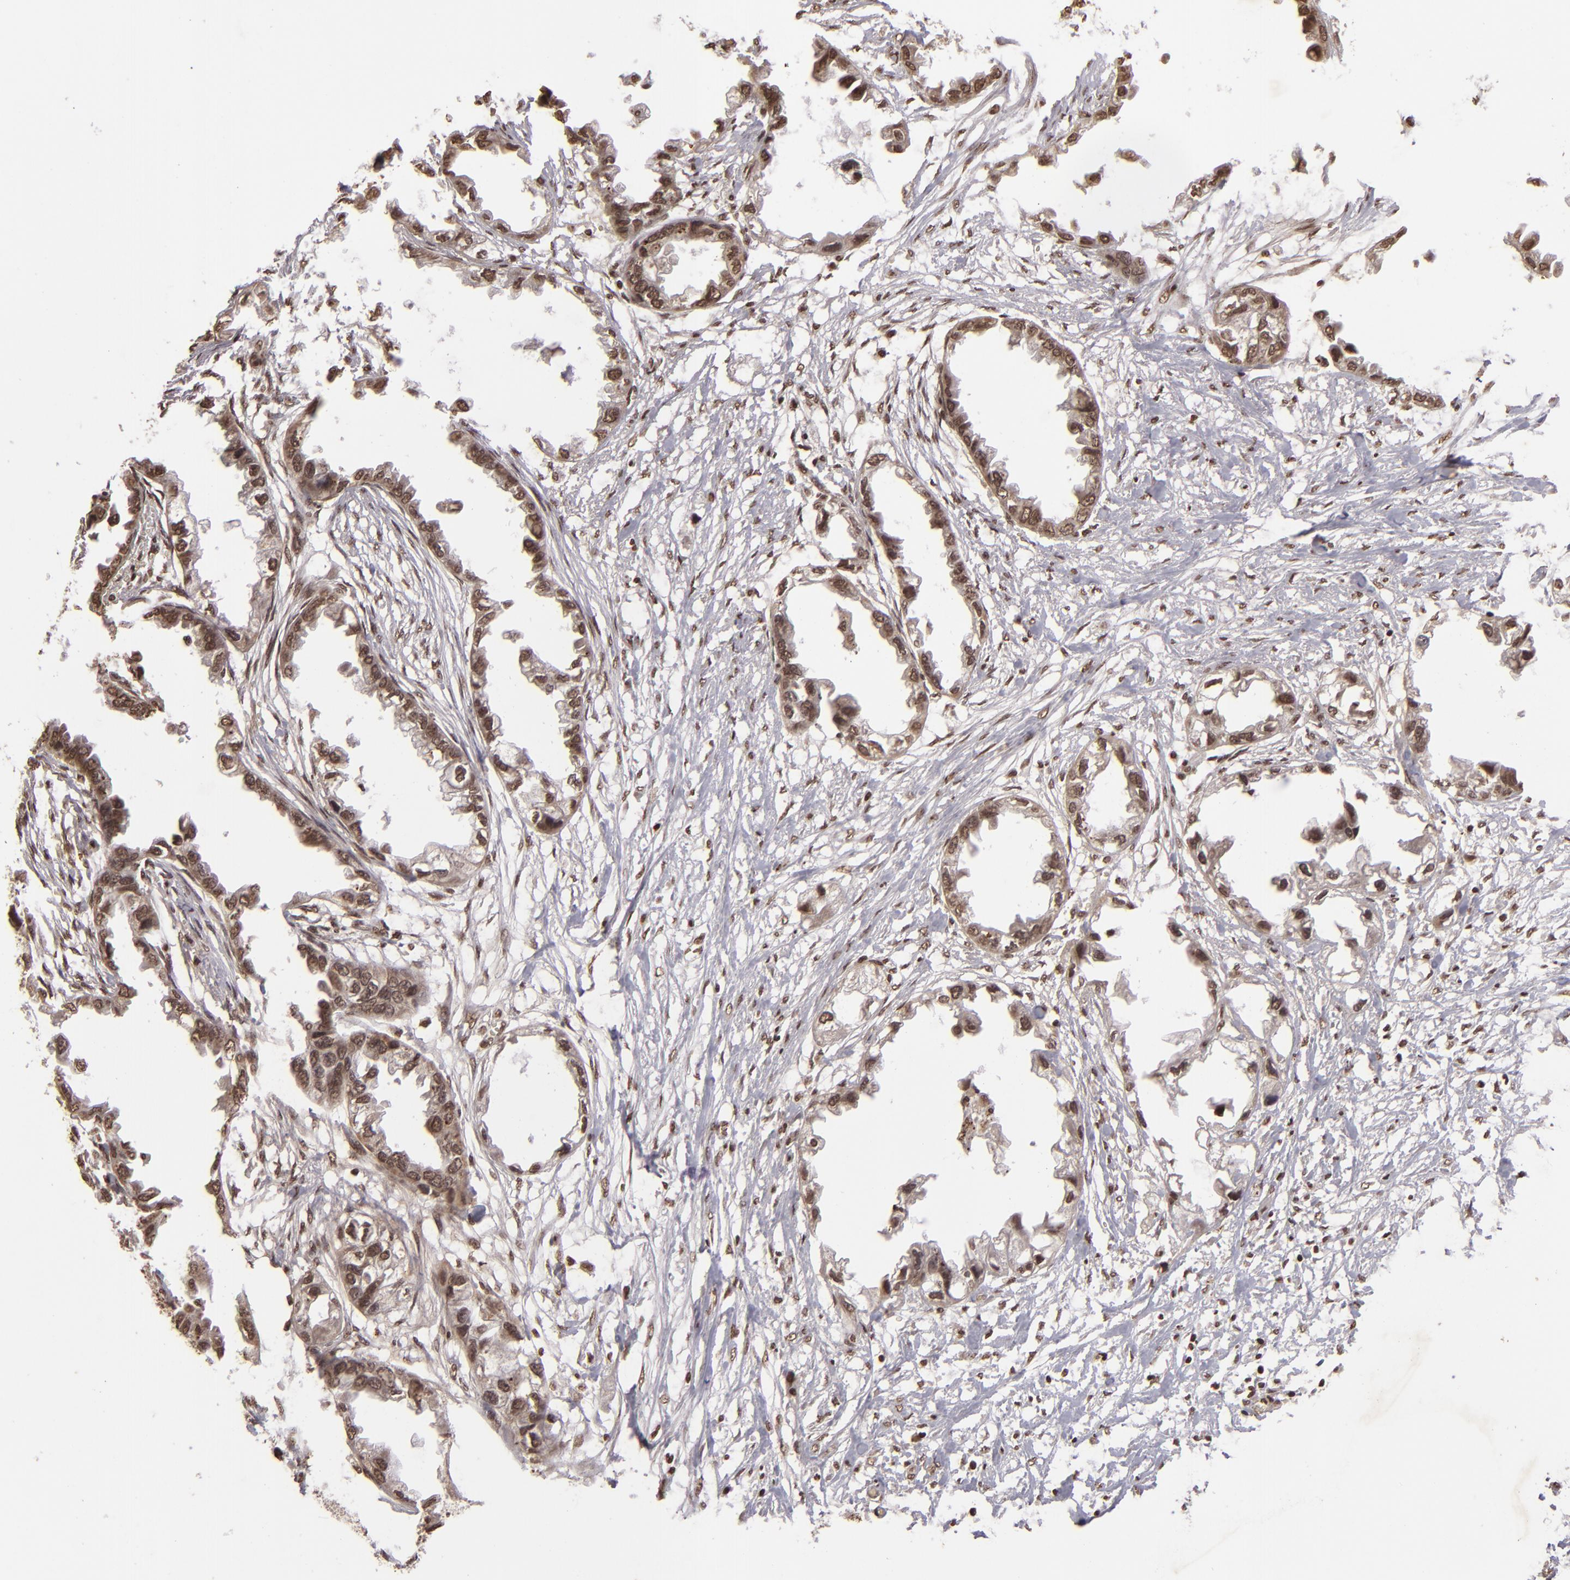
{"staining": {"intensity": "moderate", "quantity": ">75%", "location": "nuclear"}, "tissue": "endometrial cancer", "cell_type": "Tumor cells", "image_type": "cancer", "snomed": [{"axis": "morphology", "description": "Adenocarcinoma, NOS"}, {"axis": "topography", "description": "Endometrium"}], "caption": "Protein expression analysis of human endometrial cancer reveals moderate nuclear staining in about >75% of tumor cells.", "gene": "CUL3", "patient": {"sex": "female", "age": 67}}